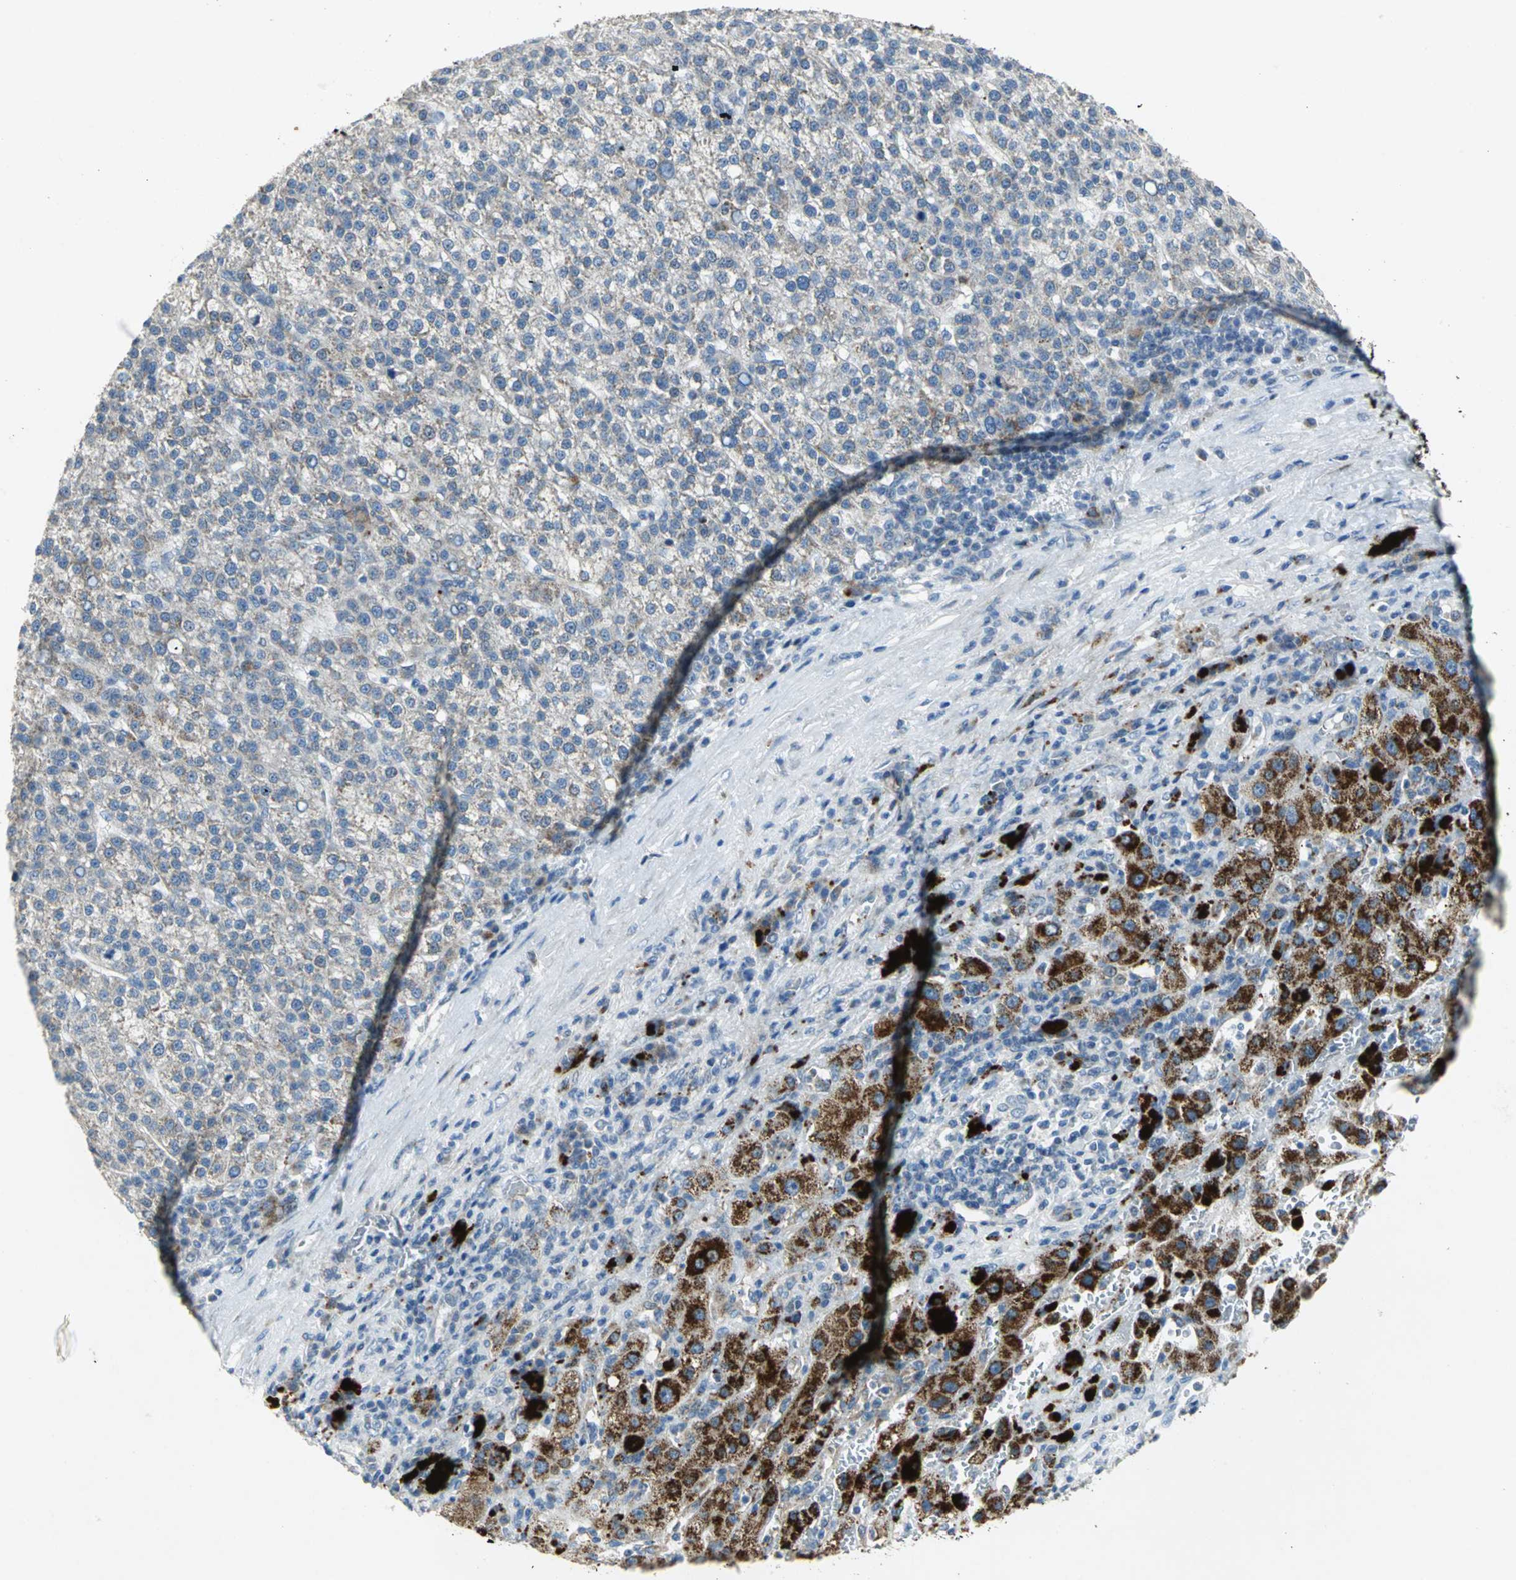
{"staining": {"intensity": "weak", "quantity": "<25%", "location": "cytoplasmic/membranous"}, "tissue": "liver cancer", "cell_type": "Tumor cells", "image_type": "cancer", "snomed": [{"axis": "morphology", "description": "Carcinoma, Hepatocellular, NOS"}, {"axis": "topography", "description": "Liver"}], "caption": "High magnification brightfield microscopy of liver cancer (hepatocellular carcinoma) stained with DAB (3,3'-diaminobenzidine) (brown) and counterstained with hematoxylin (blue): tumor cells show no significant staining.", "gene": "SPPL2B", "patient": {"sex": "female", "age": 58}}